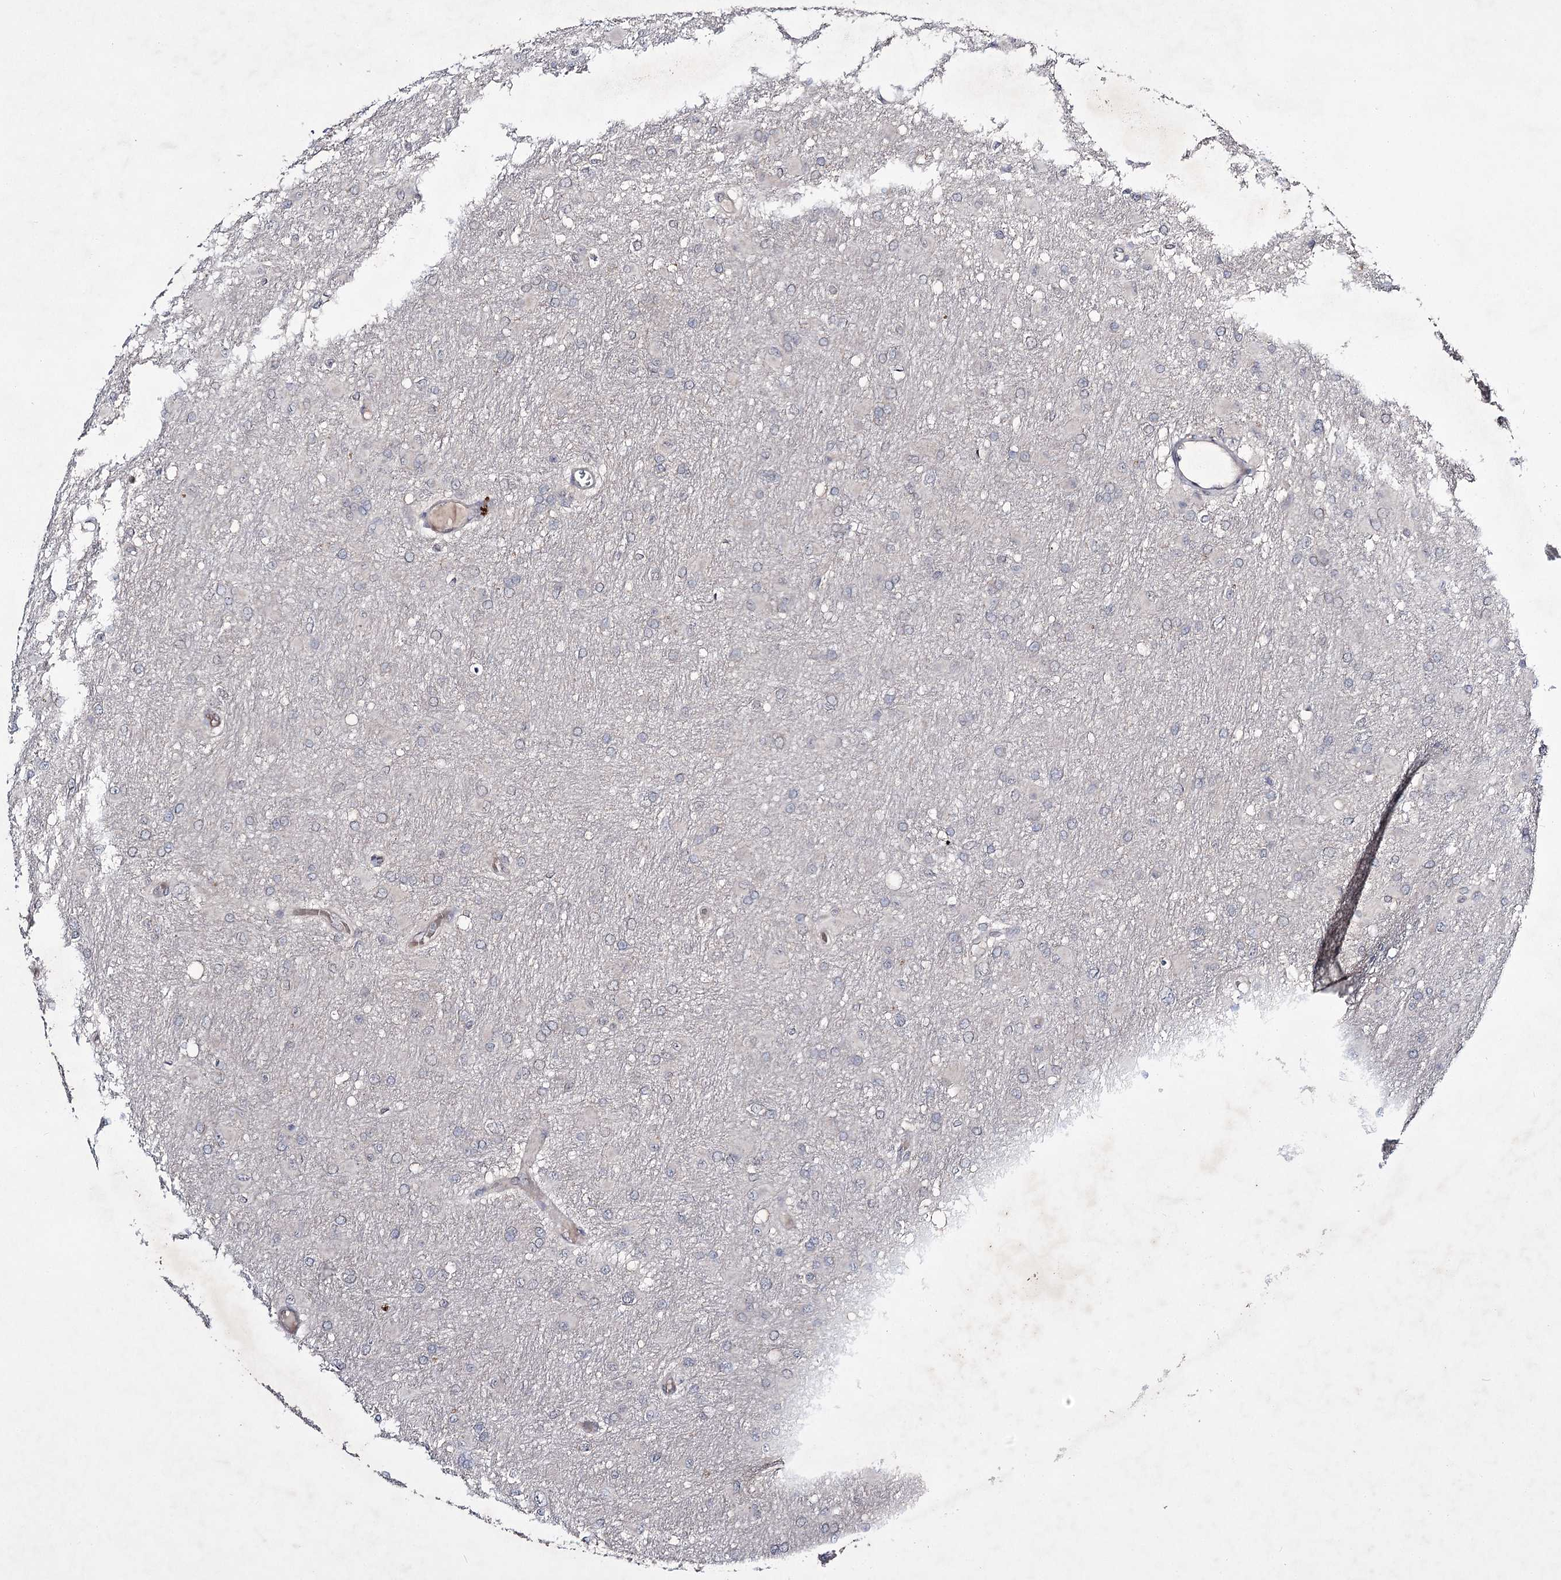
{"staining": {"intensity": "negative", "quantity": "none", "location": "none"}, "tissue": "glioma", "cell_type": "Tumor cells", "image_type": "cancer", "snomed": [{"axis": "morphology", "description": "Glioma, malignant, High grade"}, {"axis": "topography", "description": "Cerebral cortex"}], "caption": "Immunohistochemical staining of human malignant high-grade glioma reveals no significant expression in tumor cells.", "gene": "HOXC11", "patient": {"sex": "female", "age": 36}}